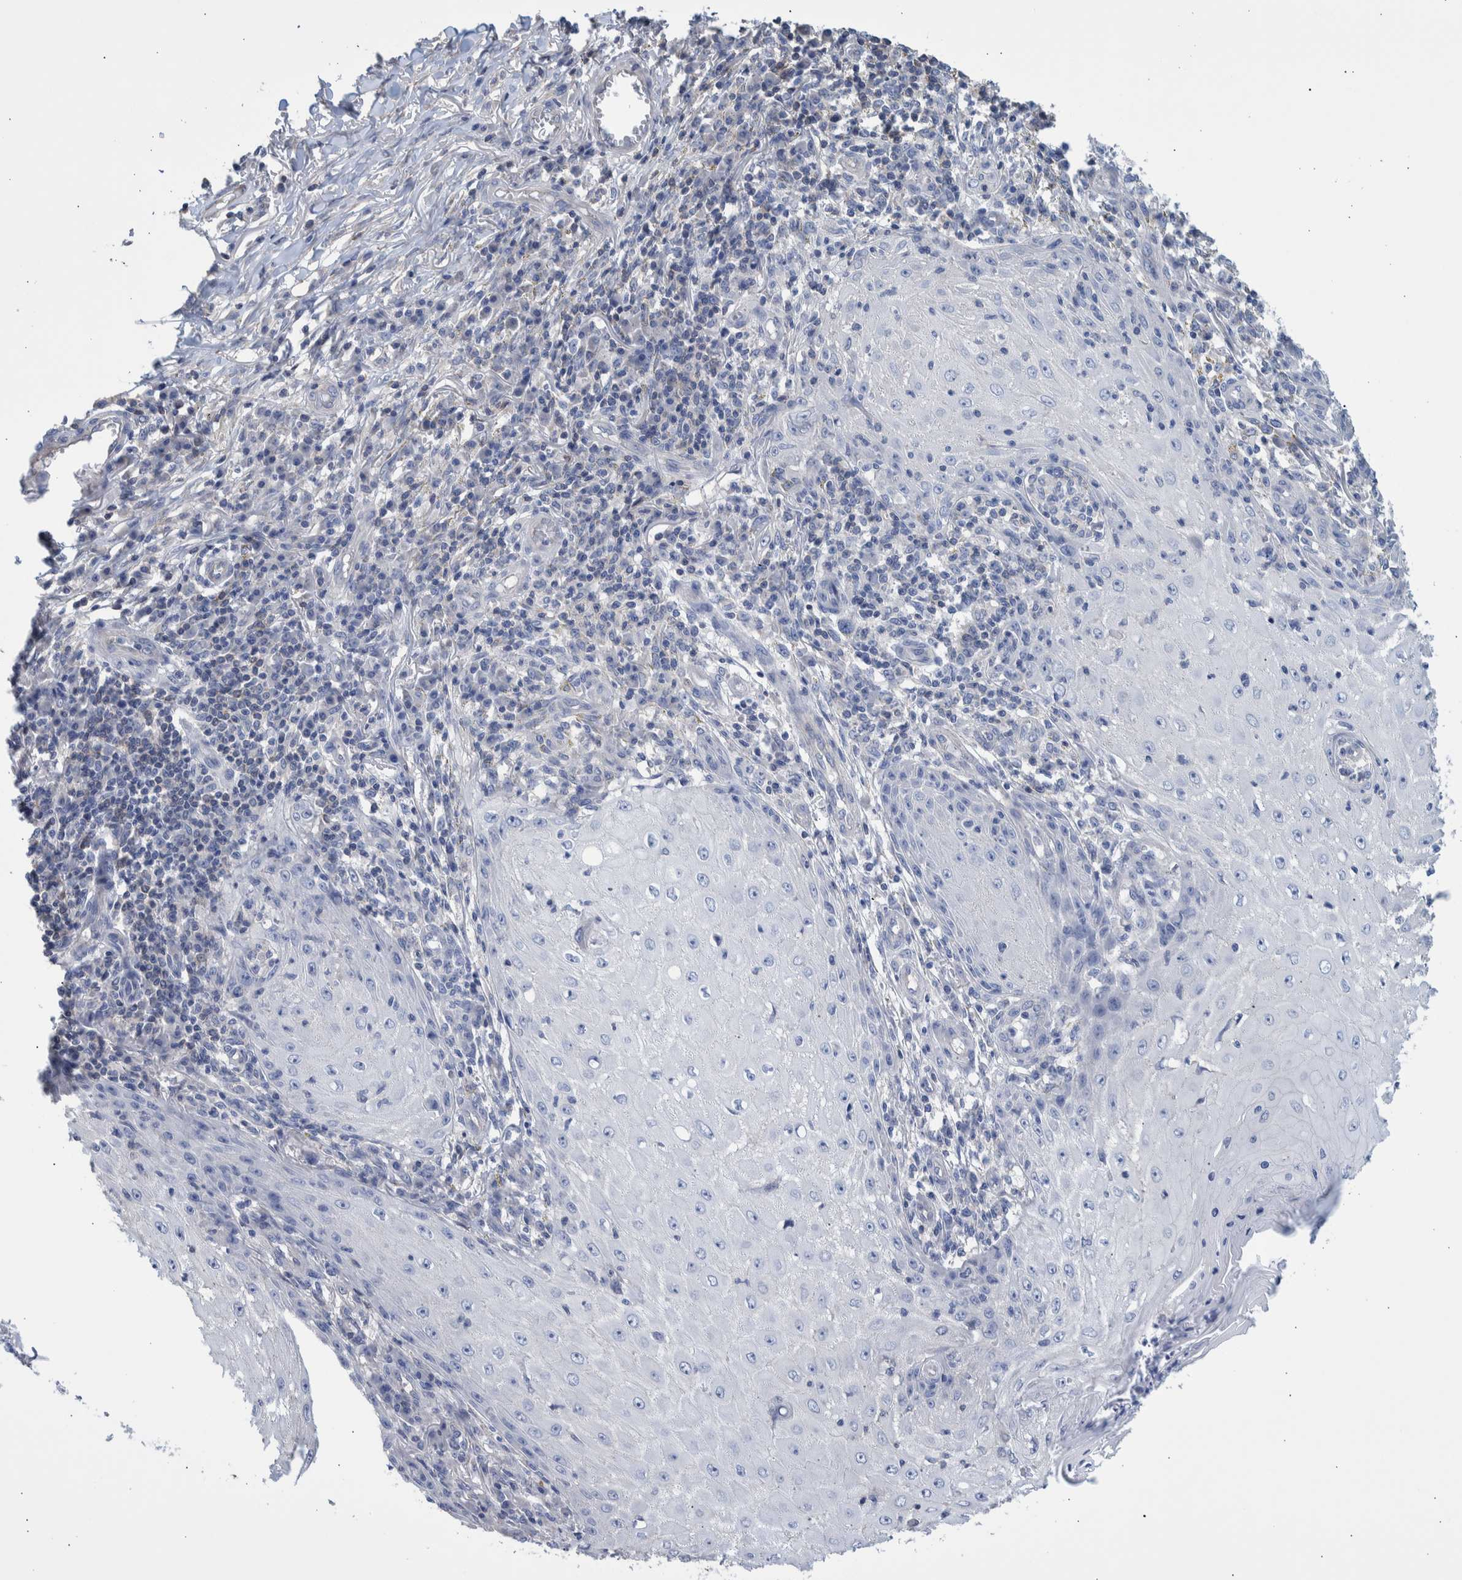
{"staining": {"intensity": "negative", "quantity": "none", "location": "none"}, "tissue": "skin cancer", "cell_type": "Tumor cells", "image_type": "cancer", "snomed": [{"axis": "morphology", "description": "Squamous cell carcinoma, NOS"}, {"axis": "topography", "description": "Skin"}], "caption": "The photomicrograph reveals no staining of tumor cells in skin cancer.", "gene": "PPP3CC", "patient": {"sex": "female", "age": 73}}